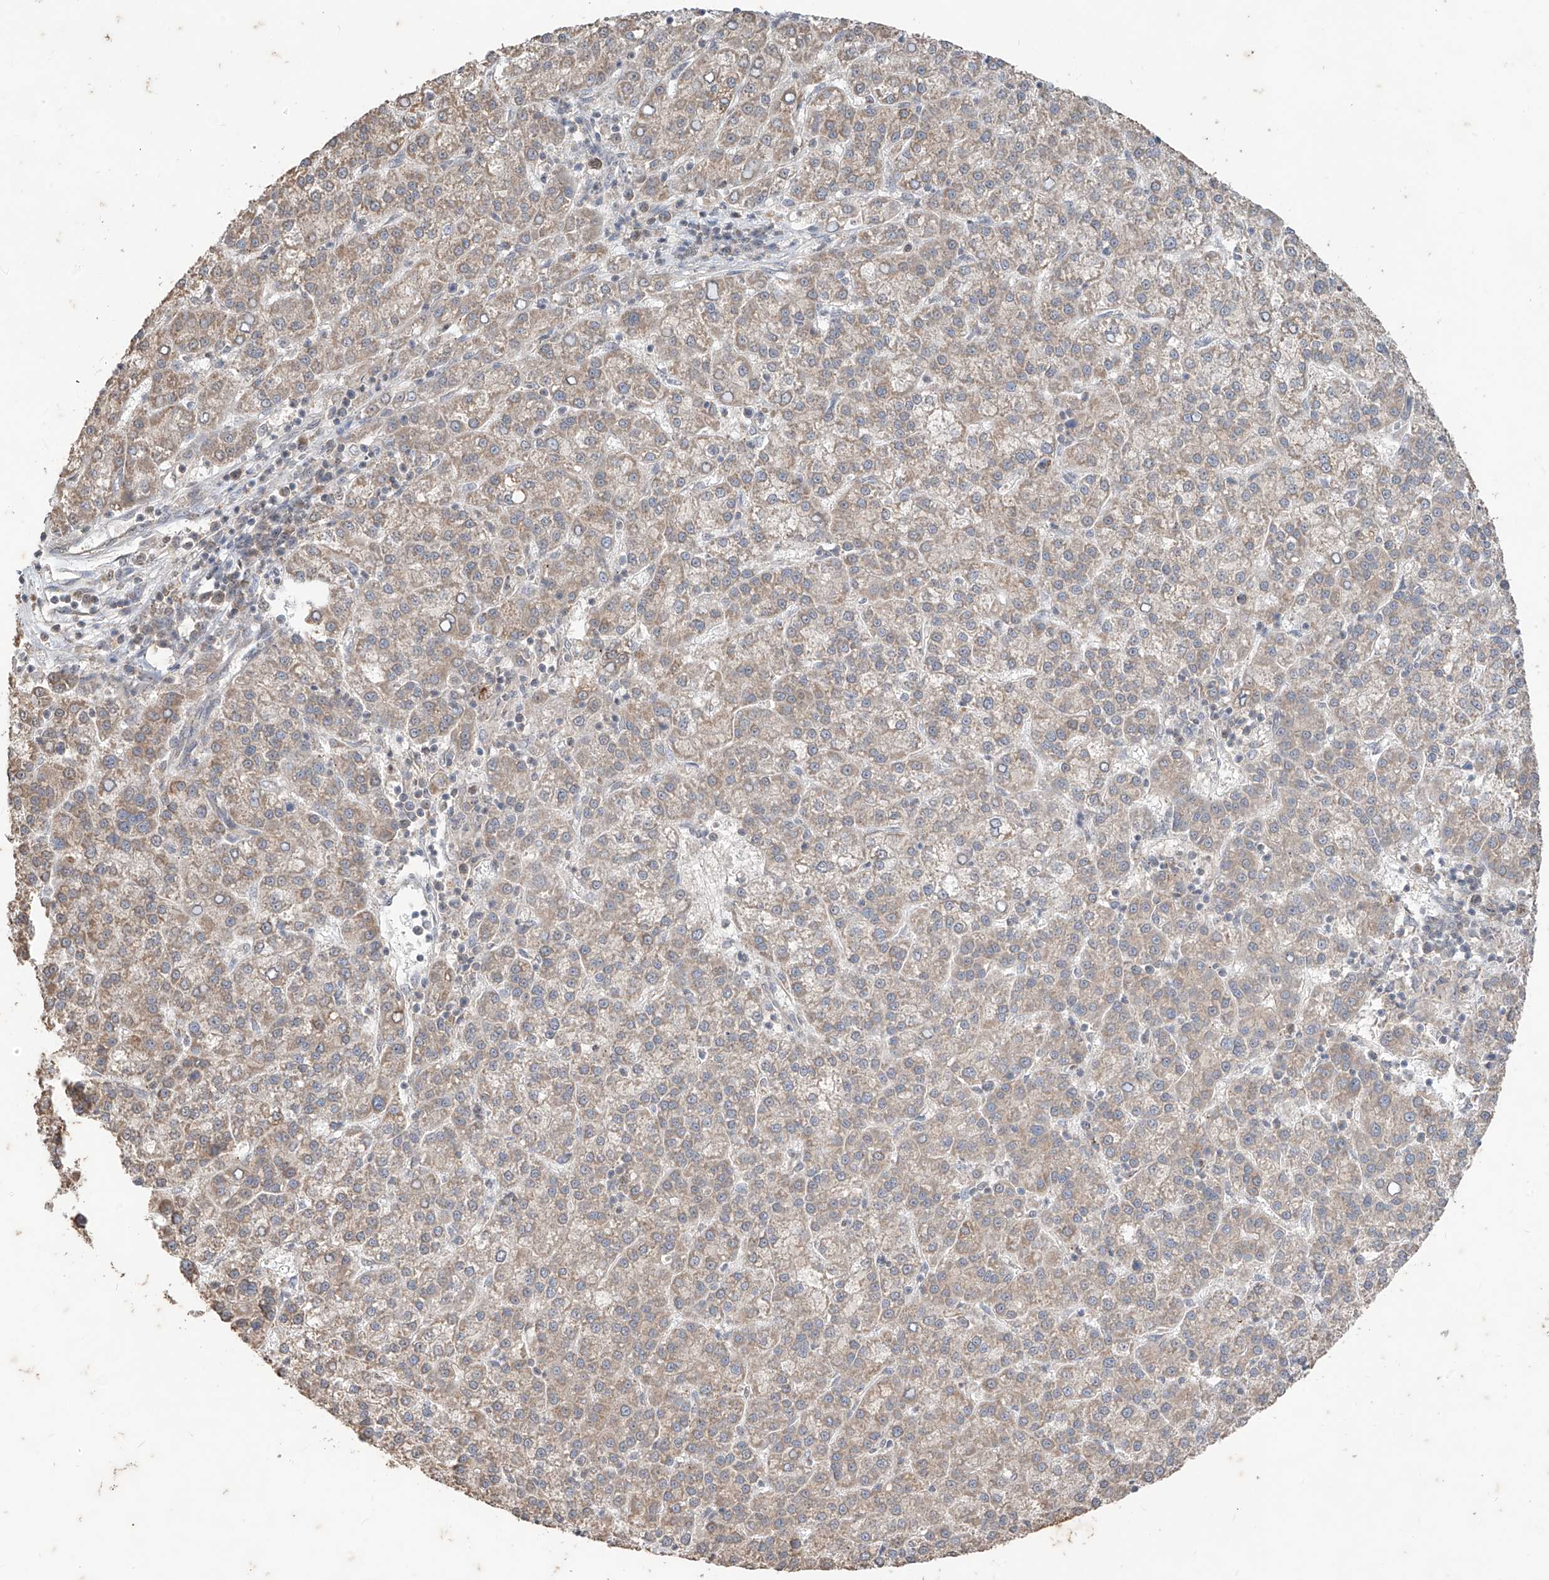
{"staining": {"intensity": "weak", "quantity": ">75%", "location": "cytoplasmic/membranous"}, "tissue": "liver cancer", "cell_type": "Tumor cells", "image_type": "cancer", "snomed": [{"axis": "morphology", "description": "Carcinoma, Hepatocellular, NOS"}, {"axis": "topography", "description": "Liver"}], "caption": "This photomicrograph shows immunohistochemistry (IHC) staining of human liver hepatocellular carcinoma, with low weak cytoplasmic/membranous positivity in about >75% of tumor cells.", "gene": "MTUS2", "patient": {"sex": "female", "age": 58}}